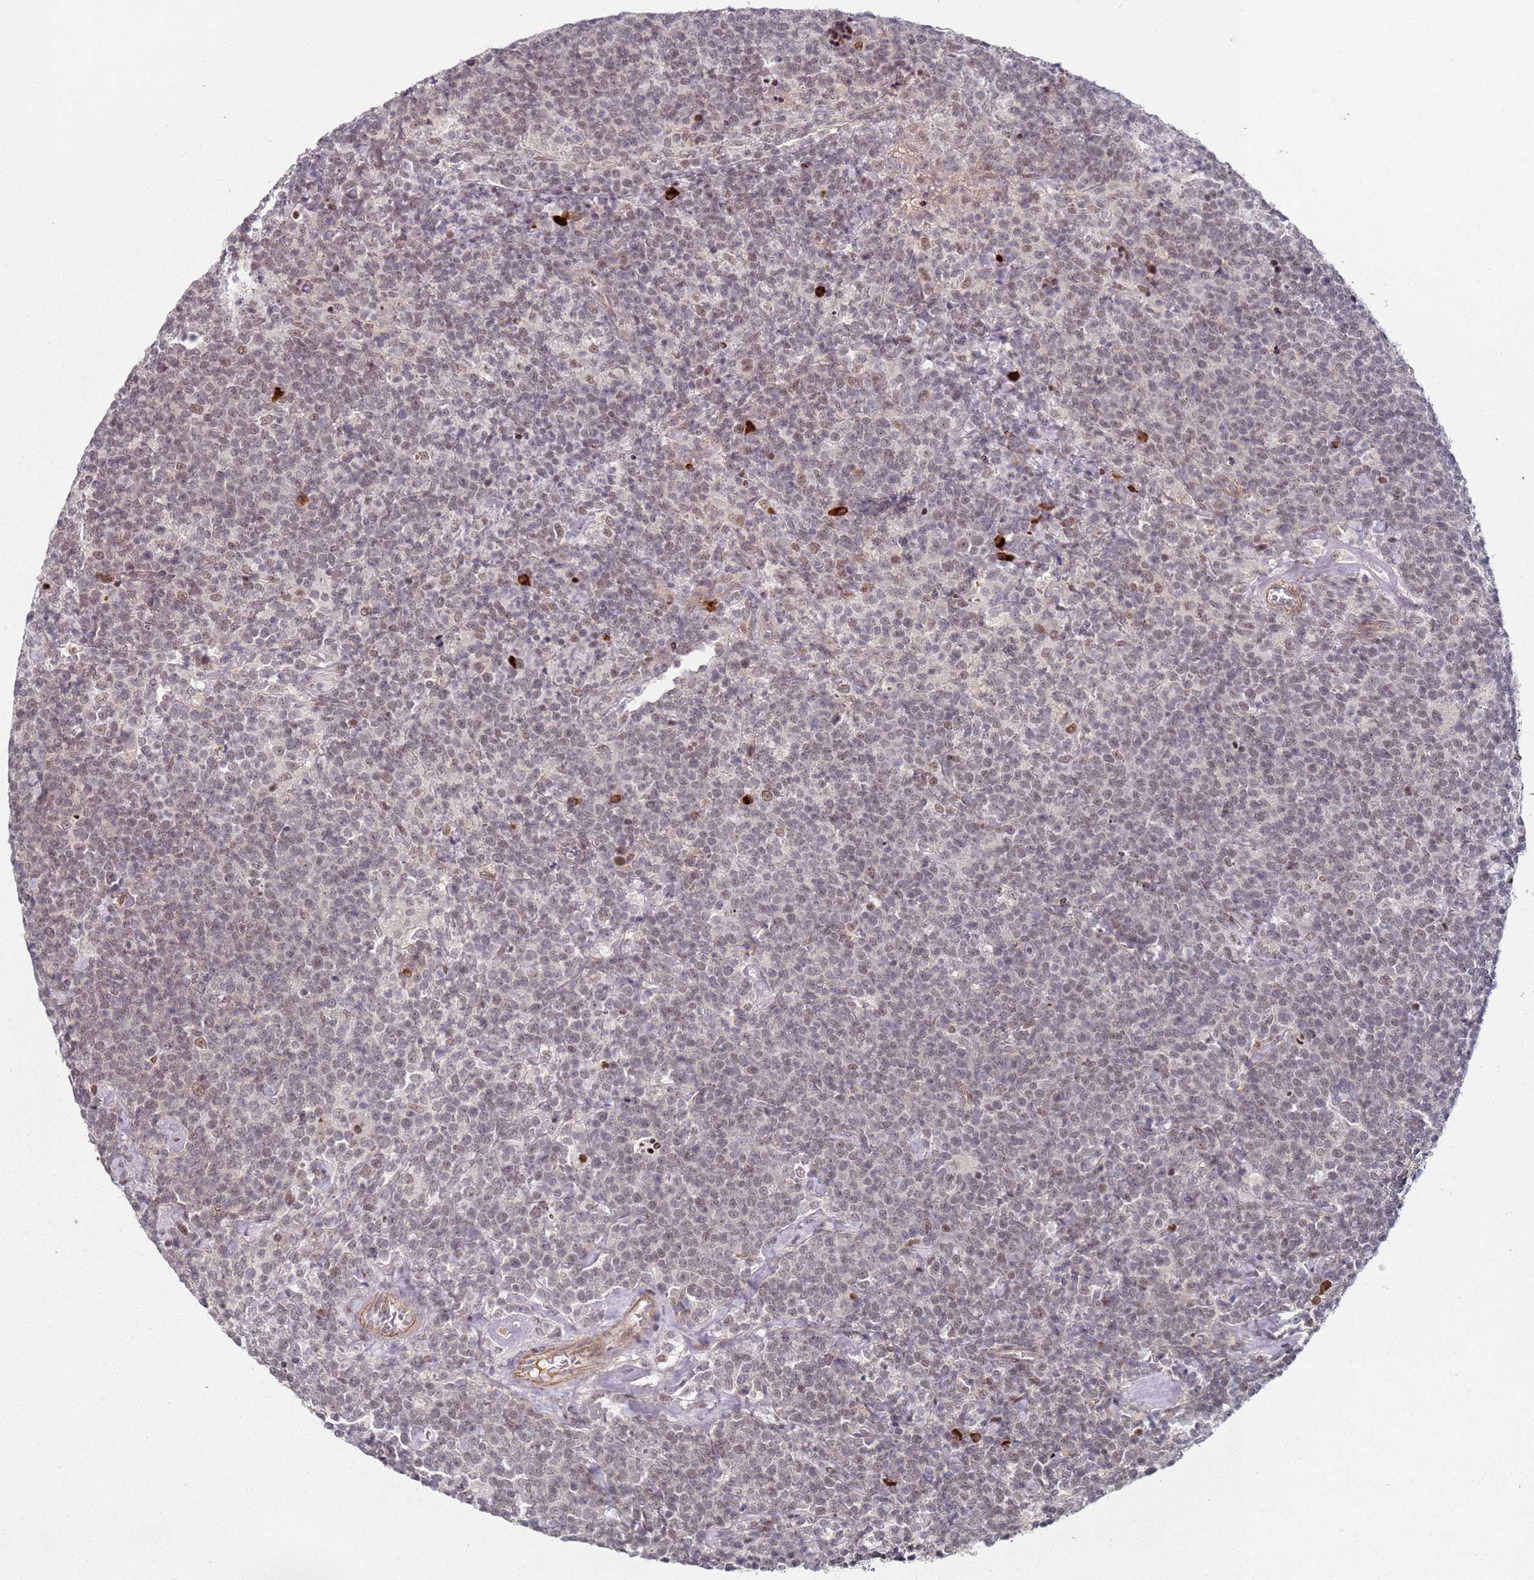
{"staining": {"intensity": "weak", "quantity": ">75%", "location": "nuclear"}, "tissue": "lymphoma", "cell_type": "Tumor cells", "image_type": "cancer", "snomed": [{"axis": "morphology", "description": "Malignant lymphoma, non-Hodgkin's type, High grade"}, {"axis": "topography", "description": "Lymph node"}], "caption": "An immunohistochemistry micrograph of tumor tissue is shown. Protein staining in brown highlights weak nuclear positivity in high-grade malignant lymphoma, non-Hodgkin's type within tumor cells.", "gene": "ATF6B", "patient": {"sex": "male", "age": 61}}